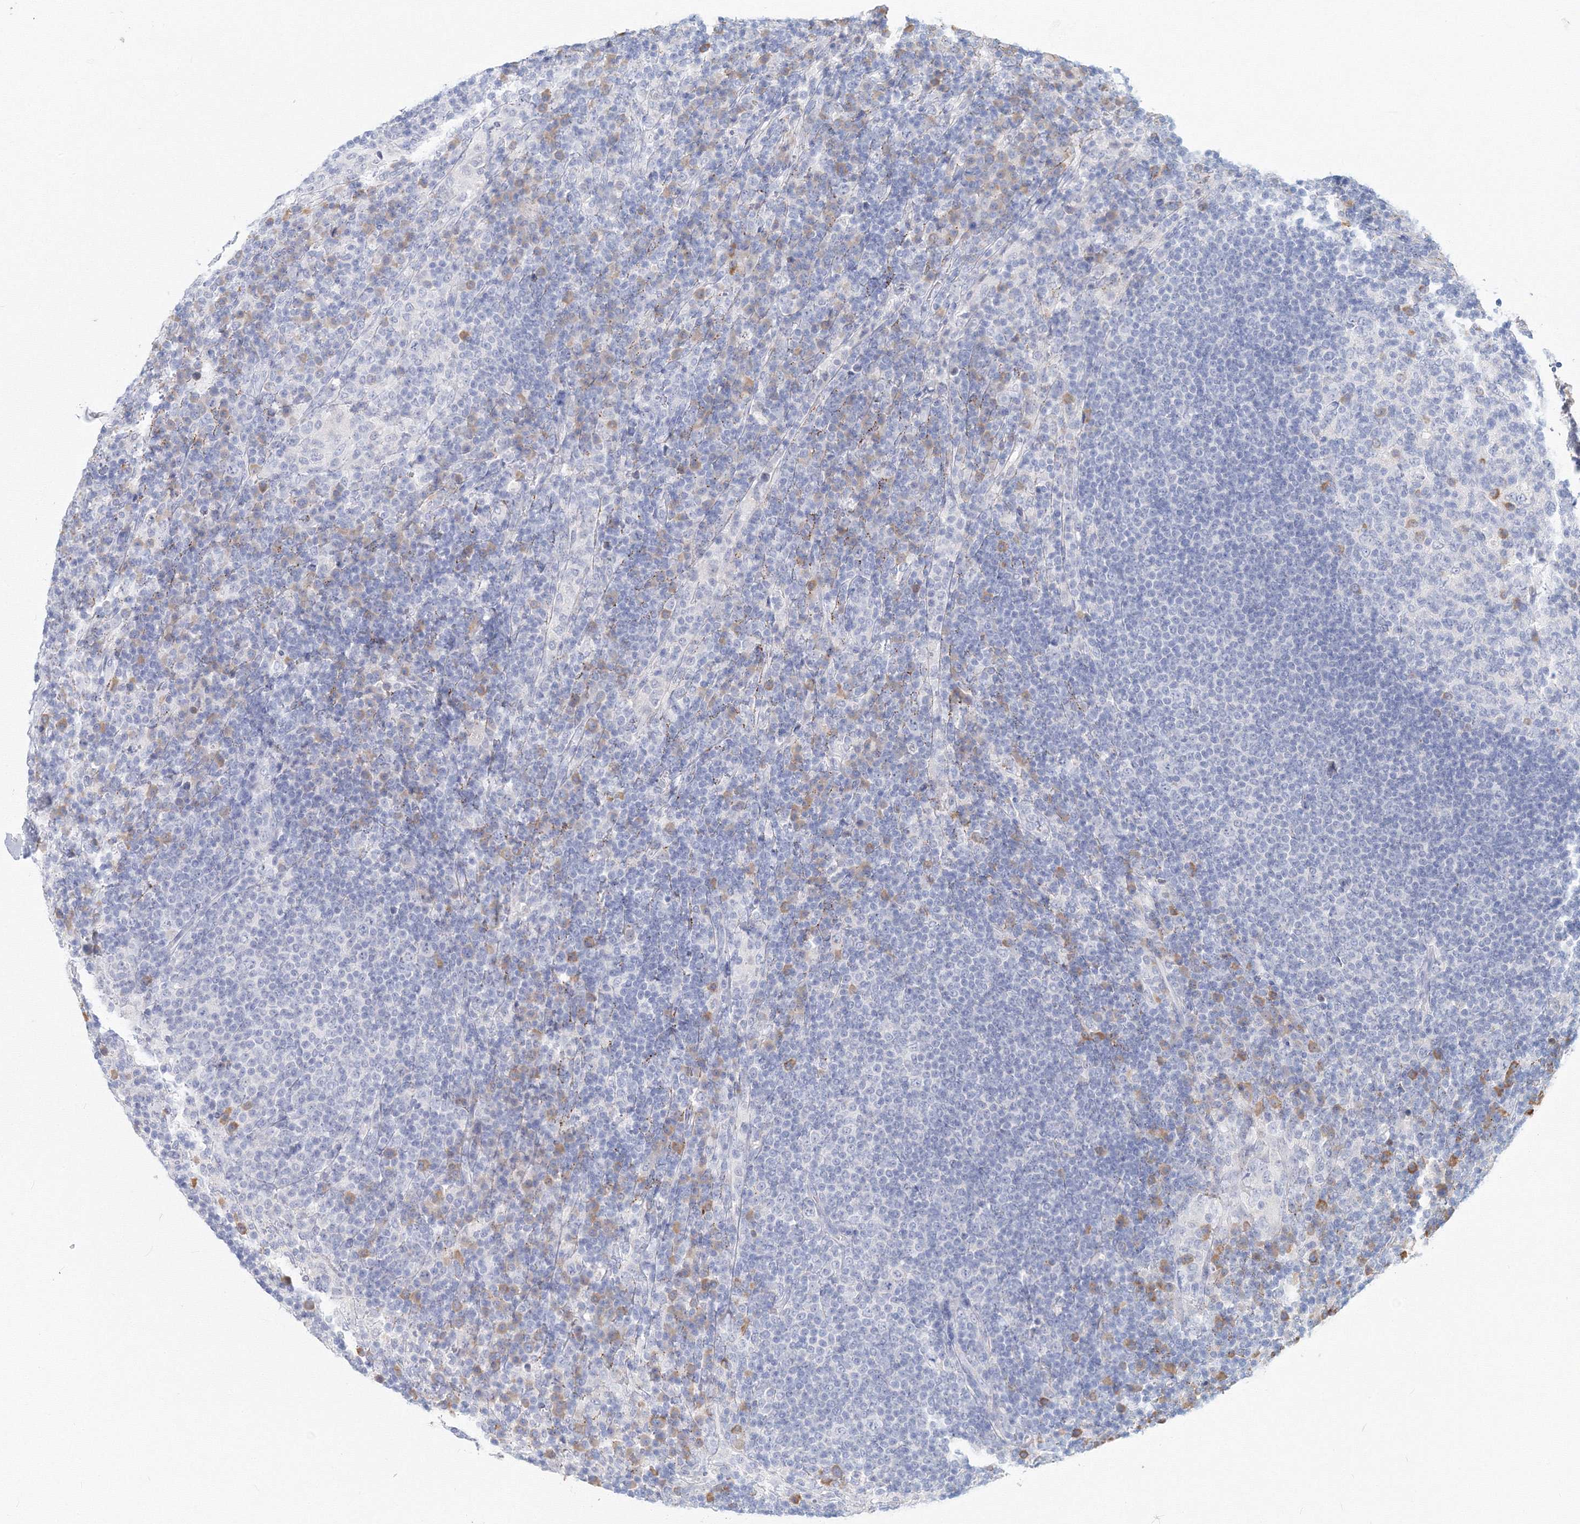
{"staining": {"intensity": "moderate", "quantity": "<25%", "location": "cytoplasmic/membranous"}, "tissue": "lymph node", "cell_type": "Germinal center cells", "image_type": "normal", "snomed": [{"axis": "morphology", "description": "Normal tissue, NOS"}, {"axis": "topography", "description": "Lymph node"}], "caption": "Immunohistochemistry (IHC) staining of unremarkable lymph node, which demonstrates low levels of moderate cytoplasmic/membranous expression in approximately <25% of germinal center cells indicating moderate cytoplasmic/membranous protein staining. The staining was performed using DAB (brown) for protein detection and nuclei were counterstained in hematoxylin (blue).", "gene": "VSIG1", "patient": {"sex": "female", "age": 53}}